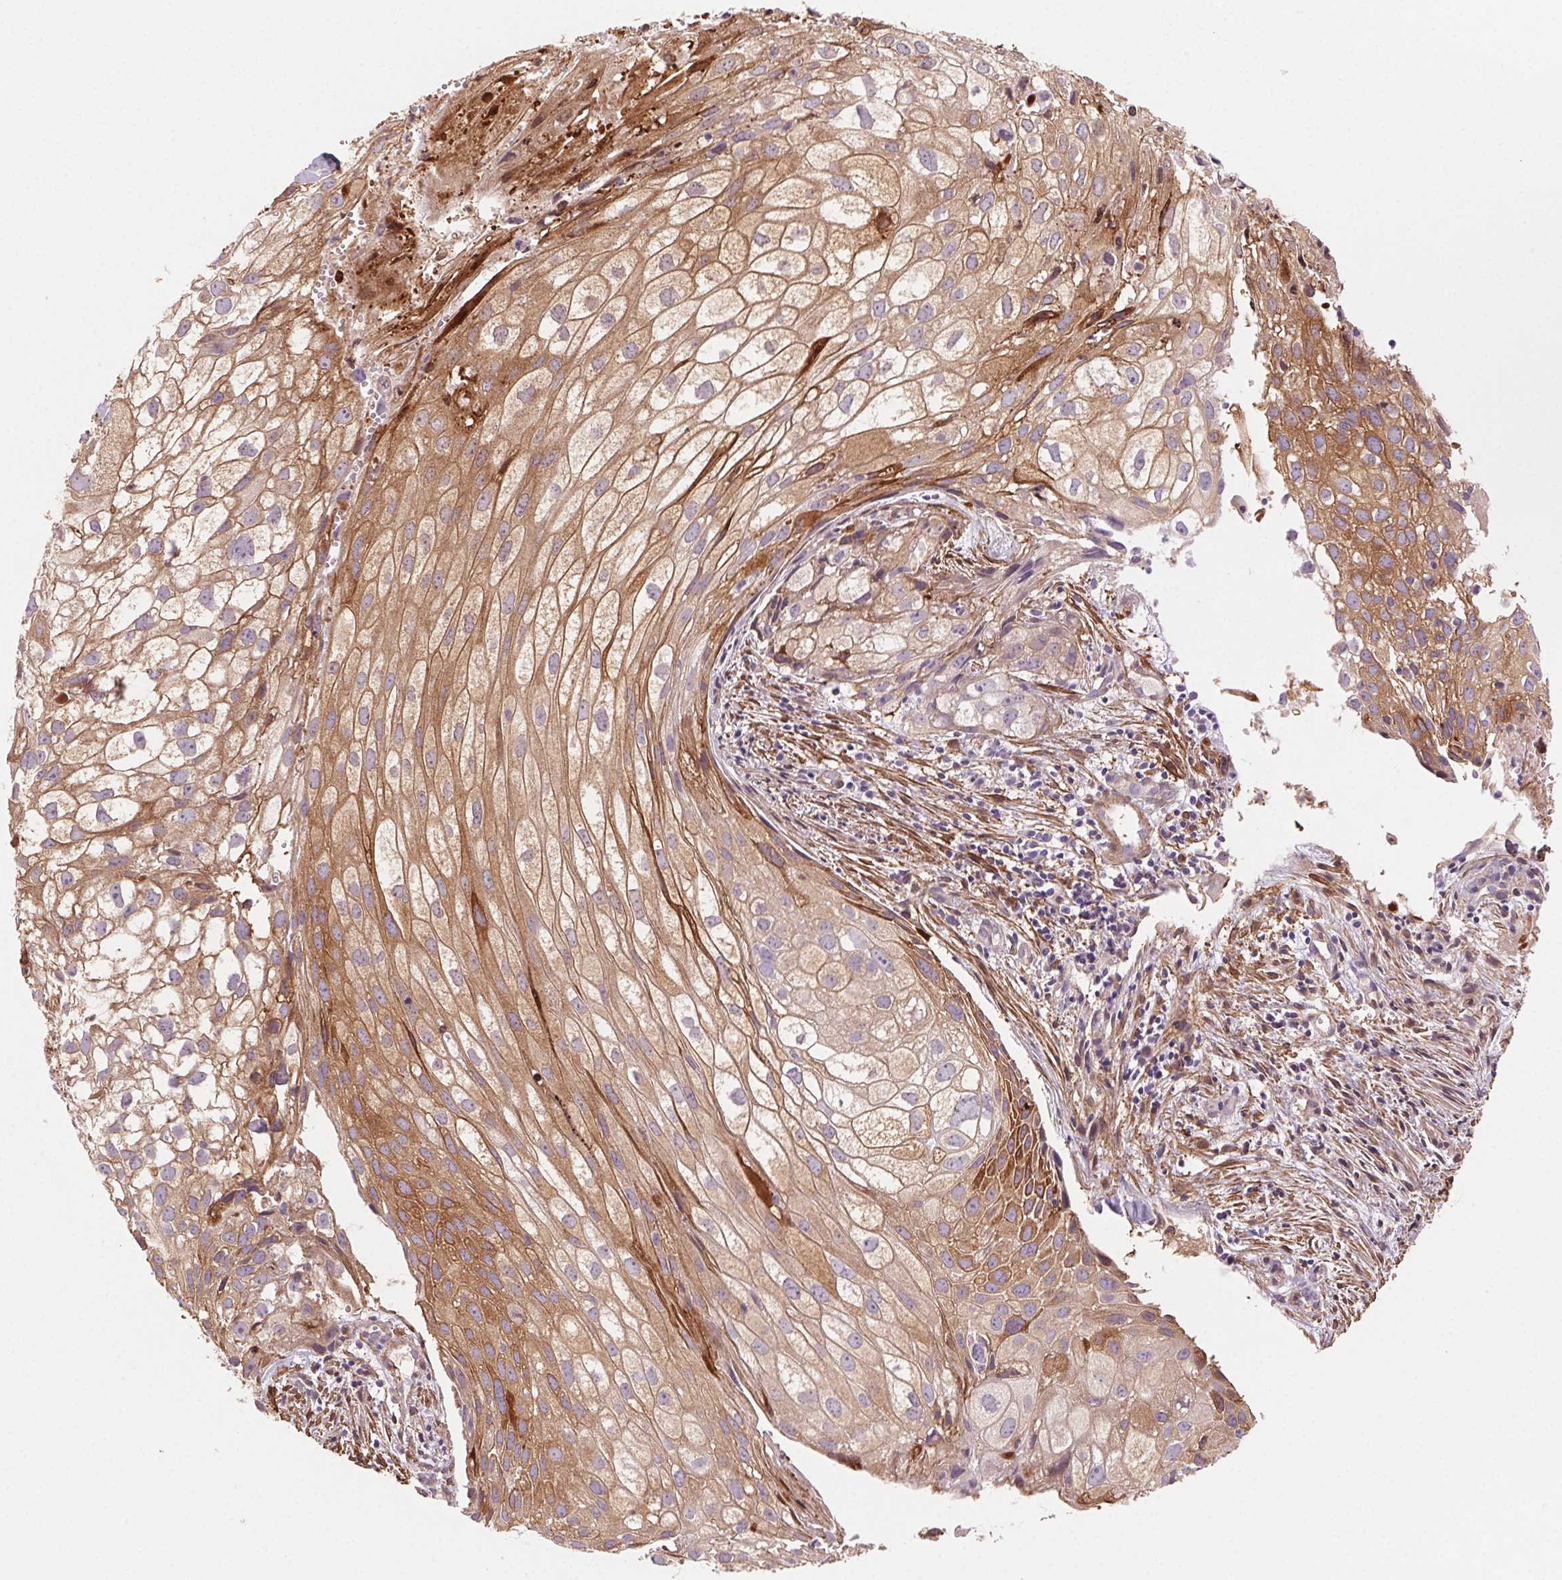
{"staining": {"intensity": "moderate", "quantity": ">75%", "location": "cytoplasmic/membranous"}, "tissue": "cervical cancer", "cell_type": "Tumor cells", "image_type": "cancer", "snomed": [{"axis": "morphology", "description": "Squamous cell carcinoma, NOS"}, {"axis": "topography", "description": "Cervix"}], "caption": "This is an image of immunohistochemistry (IHC) staining of cervical cancer, which shows moderate positivity in the cytoplasmic/membranous of tumor cells.", "gene": "GPX8", "patient": {"sex": "female", "age": 53}}